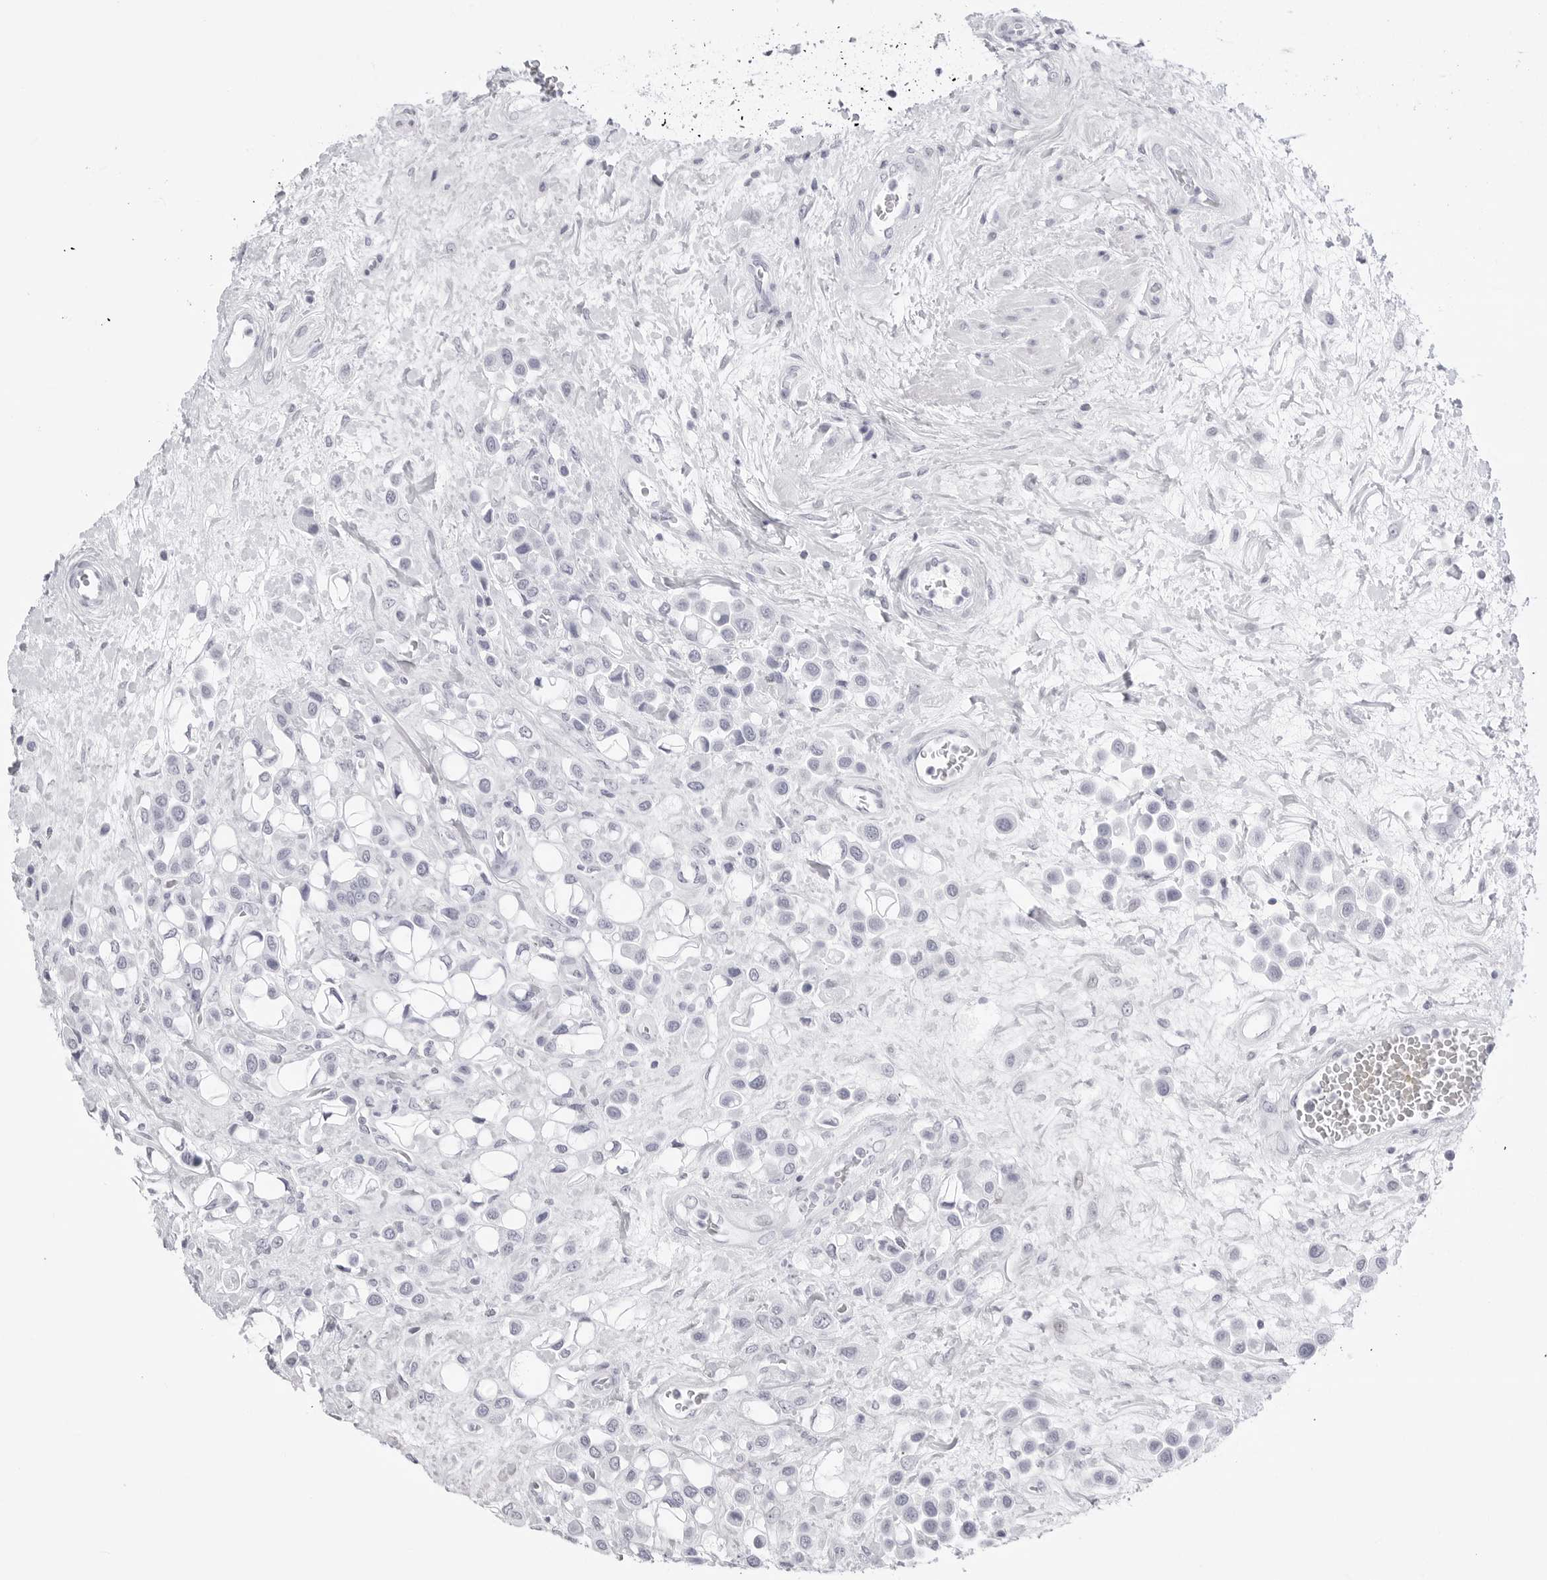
{"staining": {"intensity": "negative", "quantity": "none", "location": "none"}, "tissue": "urothelial cancer", "cell_type": "Tumor cells", "image_type": "cancer", "snomed": [{"axis": "morphology", "description": "Urothelial carcinoma, High grade"}, {"axis": "topography", "description": "Urinary bladder"}], "caption": "The photomicrograph reveals no staining of tumor cells in high-grade urothelial carcinoma.", "gene": "TSSK1B", "patient": {"sex": "male", "age": 50}}